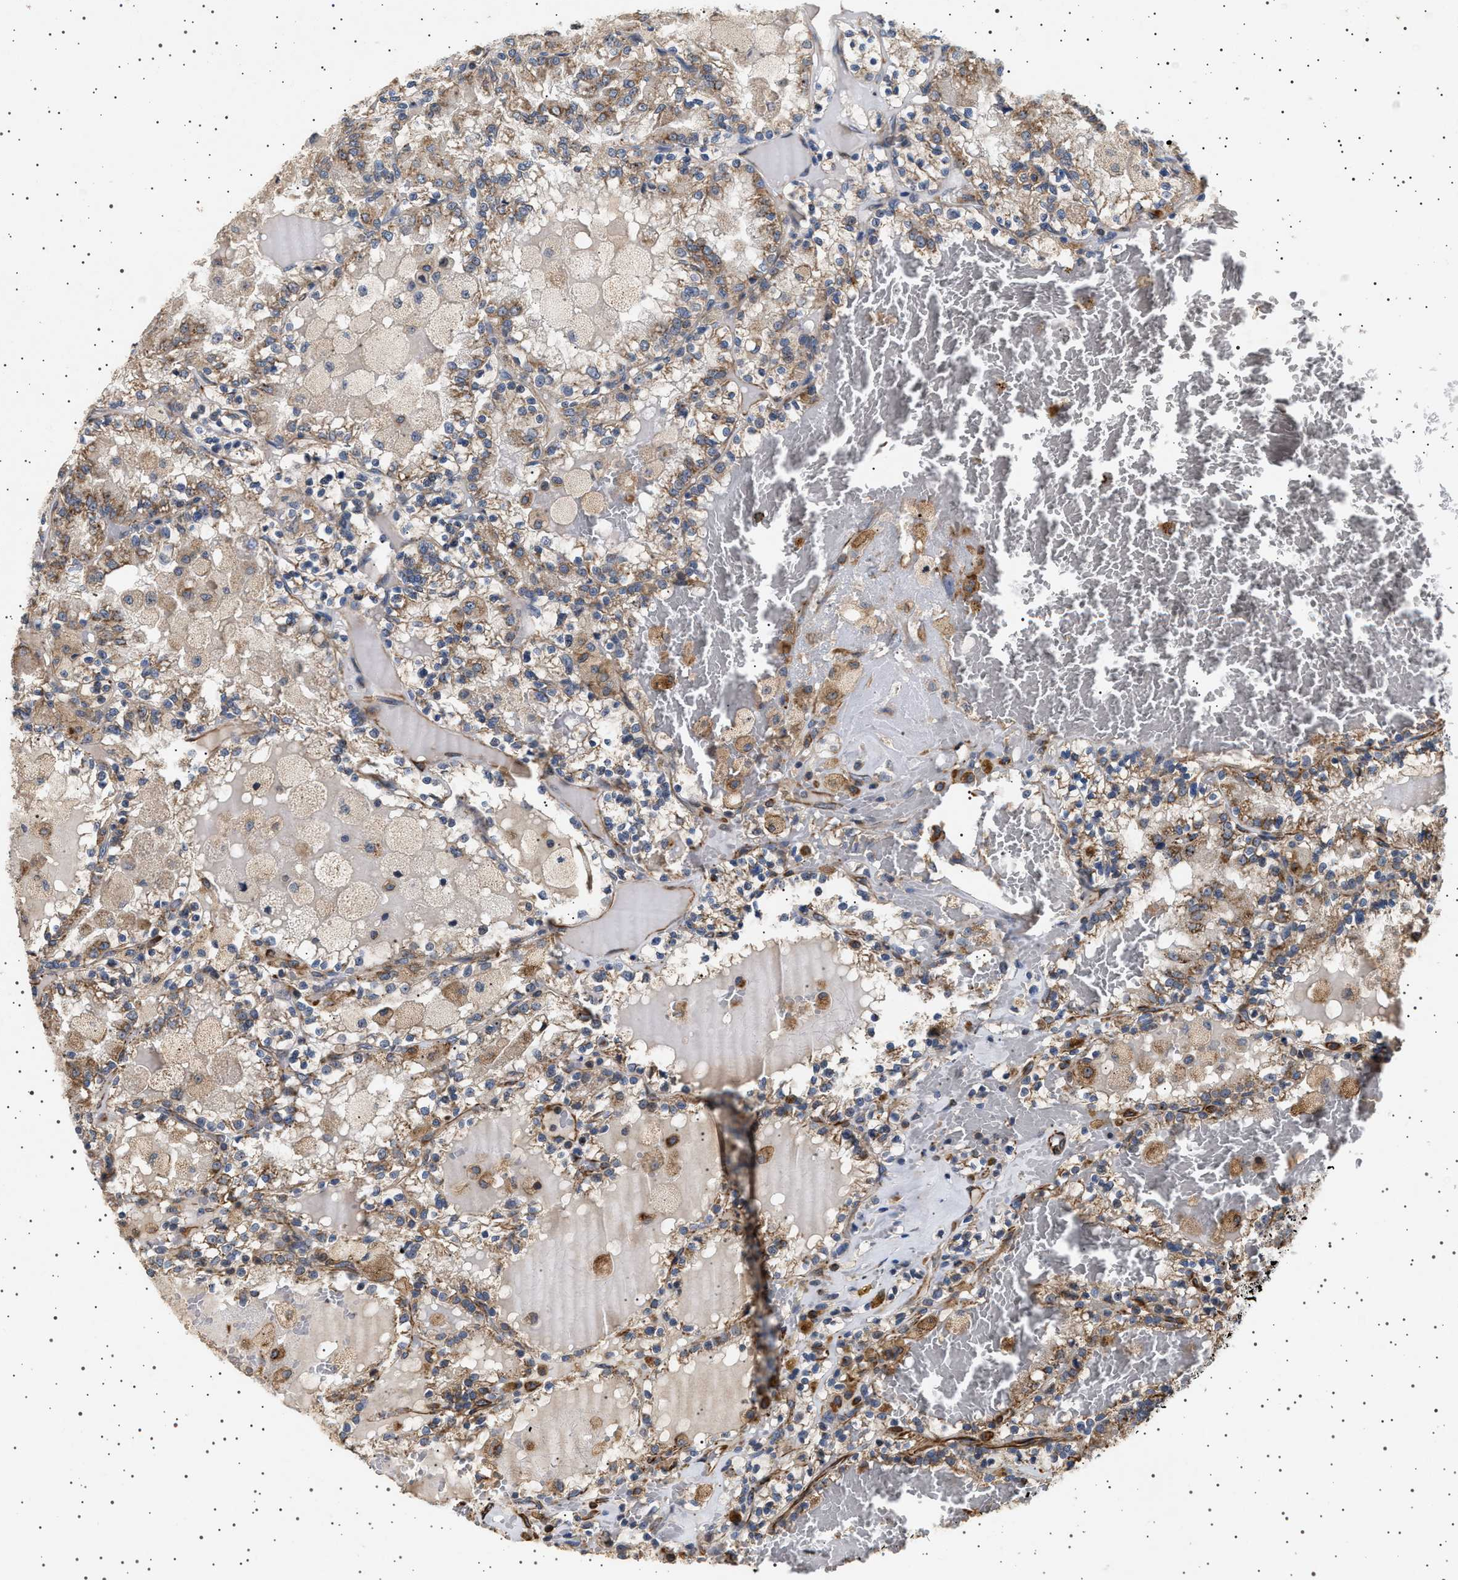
{"staining": {"intensity": "moderate", "quantity": ">75%", "location": "cytoplasmic/membranous"}, "tissue": "renal cancer", "cell_type": "Tumor cells", "image_type": "cancer", "snomed": [{"axis": "morphology", "description": "Adenocarcinoma, NOS"}, {"axis": "topography", "description": "Kidney"}], "caption": "Protein expression analysis of renal cancer displays moderate cytoplasmic/membranous staining in approximately >75% of tumor cells.", "gene": "TRUB2", "patient": {"sex": "female", "age": 56}}